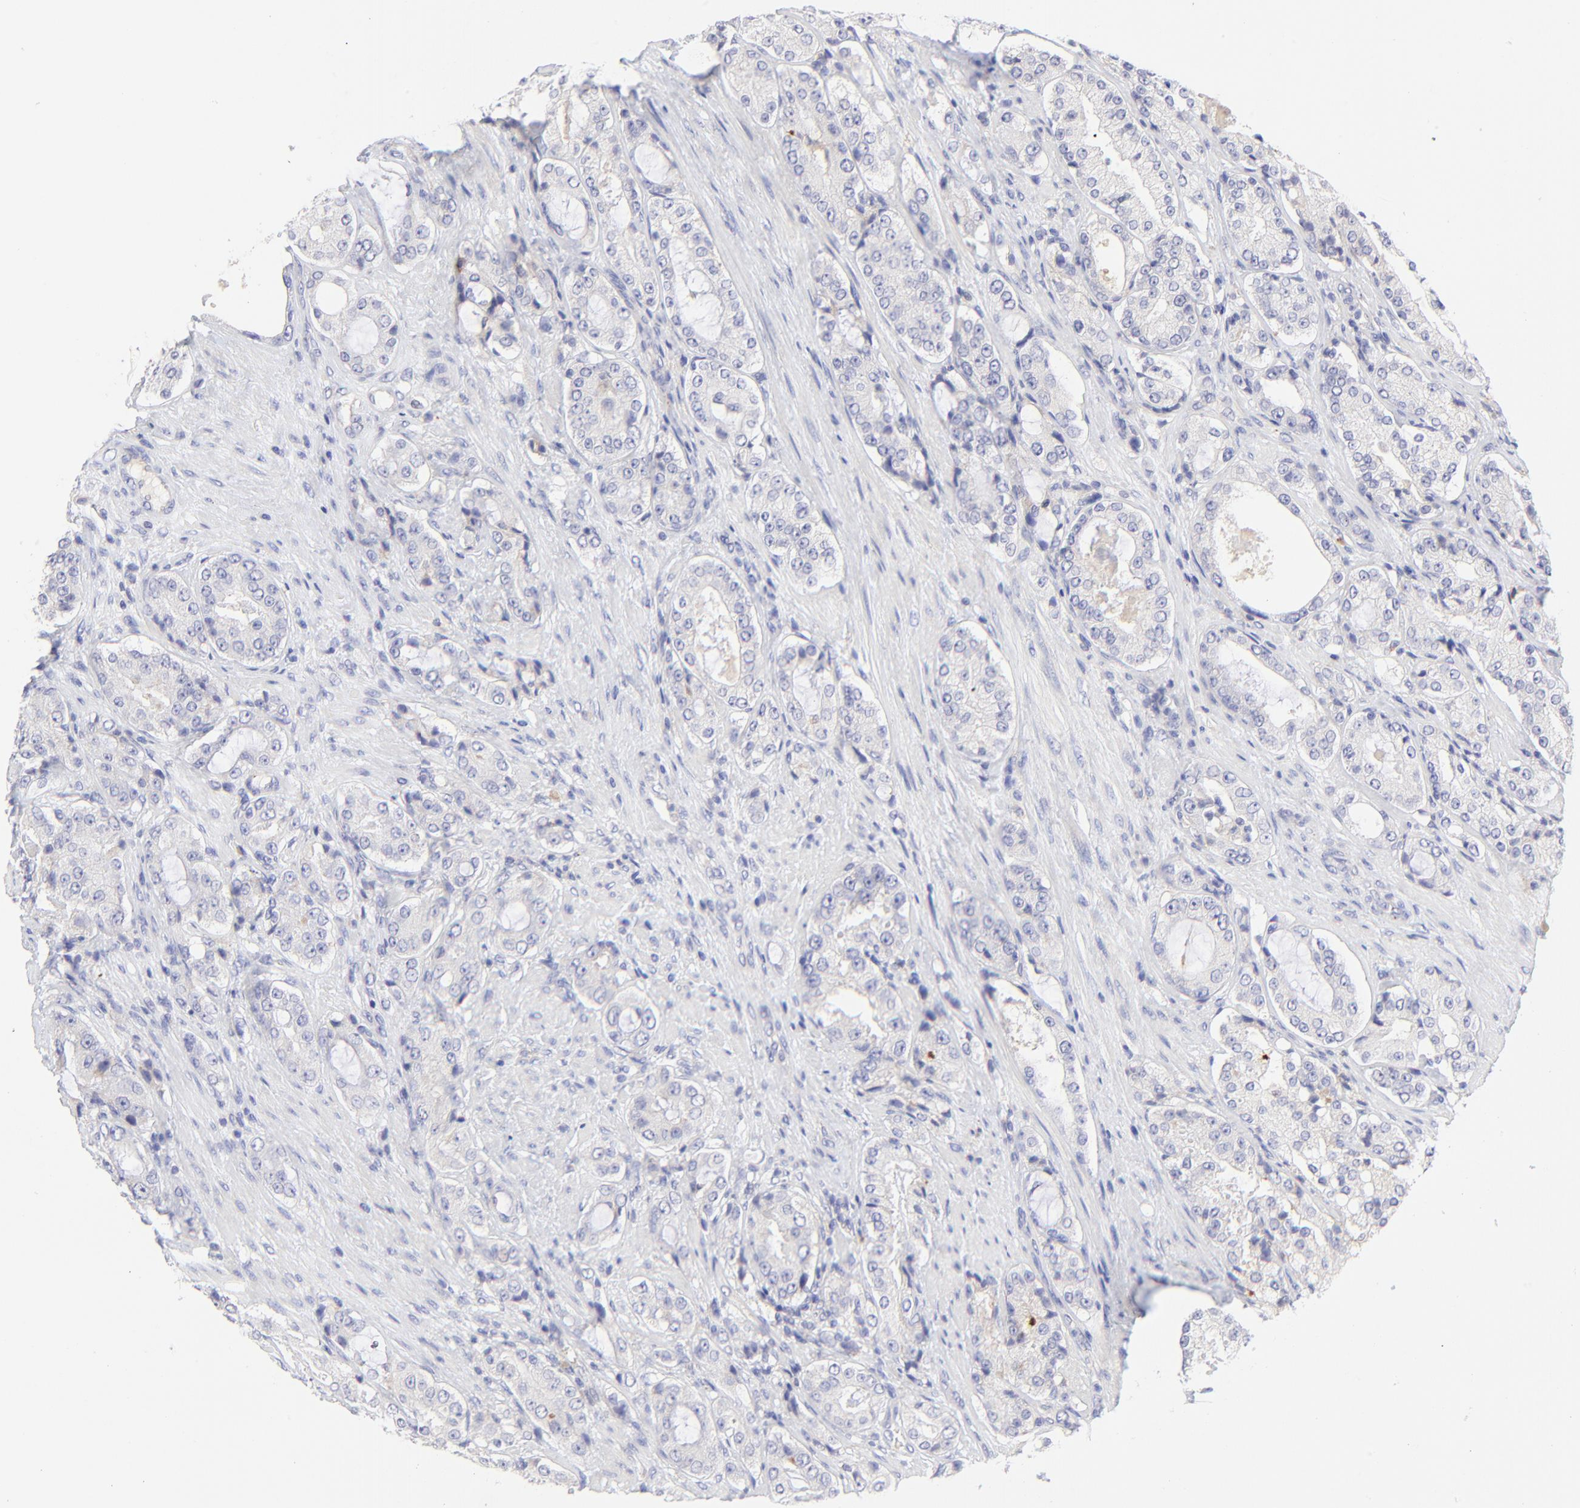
{"staining": {"intensity": "negative", "quantity": "none", "location": "none"}, "tissue": "prostate cancer", "cell_type": "Tumor cells", "image_type": "cancer", "snomed": [{"axis": "morphology", "description": "Adenocarcinoma, High grade"}, {"axis": "topography", "description": "Prostate"}], "caption": "The immunohistochemistry (IHC) image has no significant positivity in tumor cells of prostate high-grade adenocarcinoma tissue.", "gene": "LHFPL1", "patient": {"sex": "male", "age": 72}}